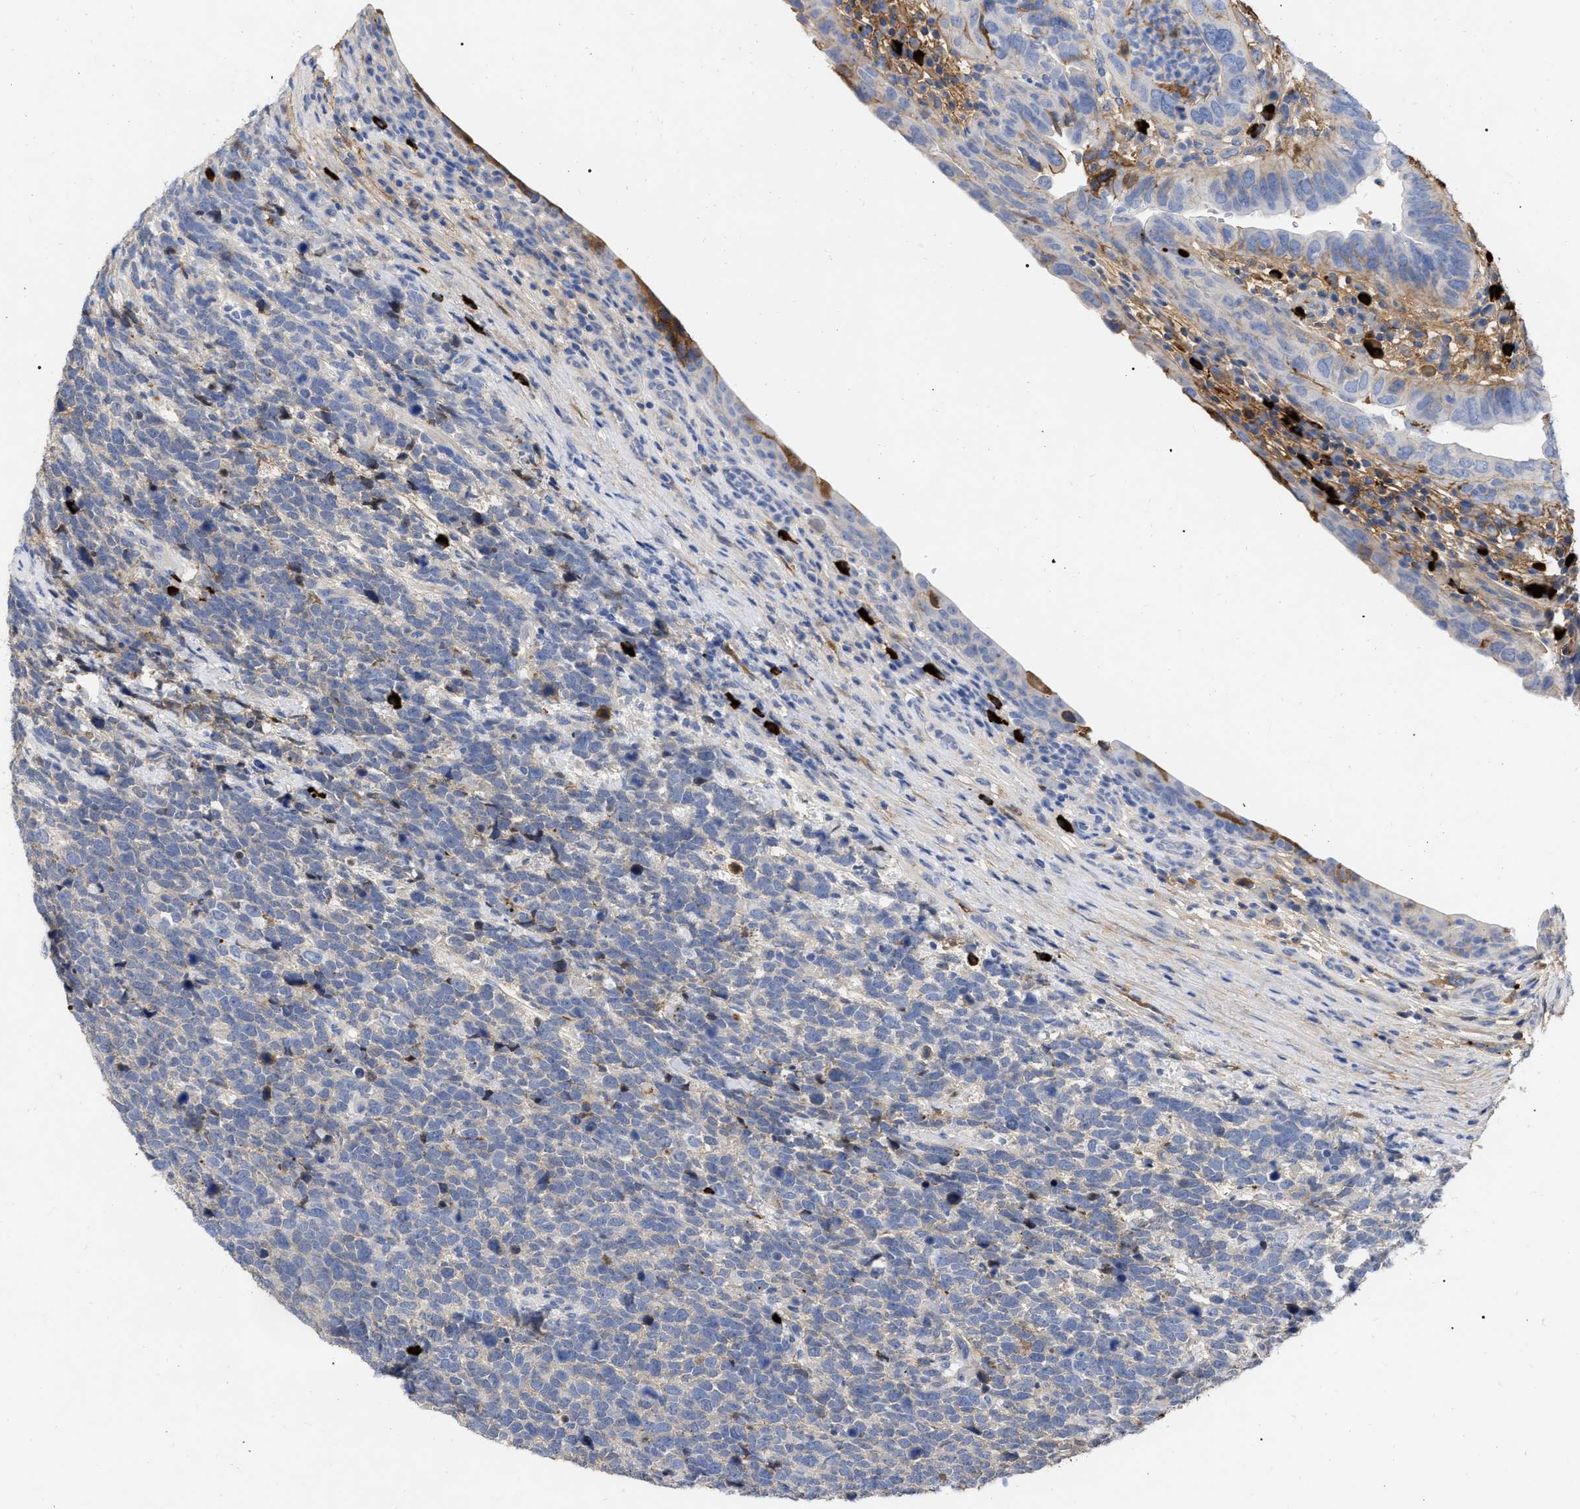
{"staining": {"intensity": "negative", "quantity": "none", "location": "none"}, "tissue": "urothelial cancer", "cell_type": "Tumor cells", "image_type": "cancer", "snomed": [{"axis": "morphology", "description": "Urothelial carcinoma, High grade"}, {"axis": "topography", "description": "Urinary bladder"}], "caption": "Urothelial carcinoma (high-grade) stained for a protein using immunohistochemistry (IHC) demonstrates no expression tumor cells.", "gene": "IGHV5-51", "patient": {"sex": "female", "age": 82}}